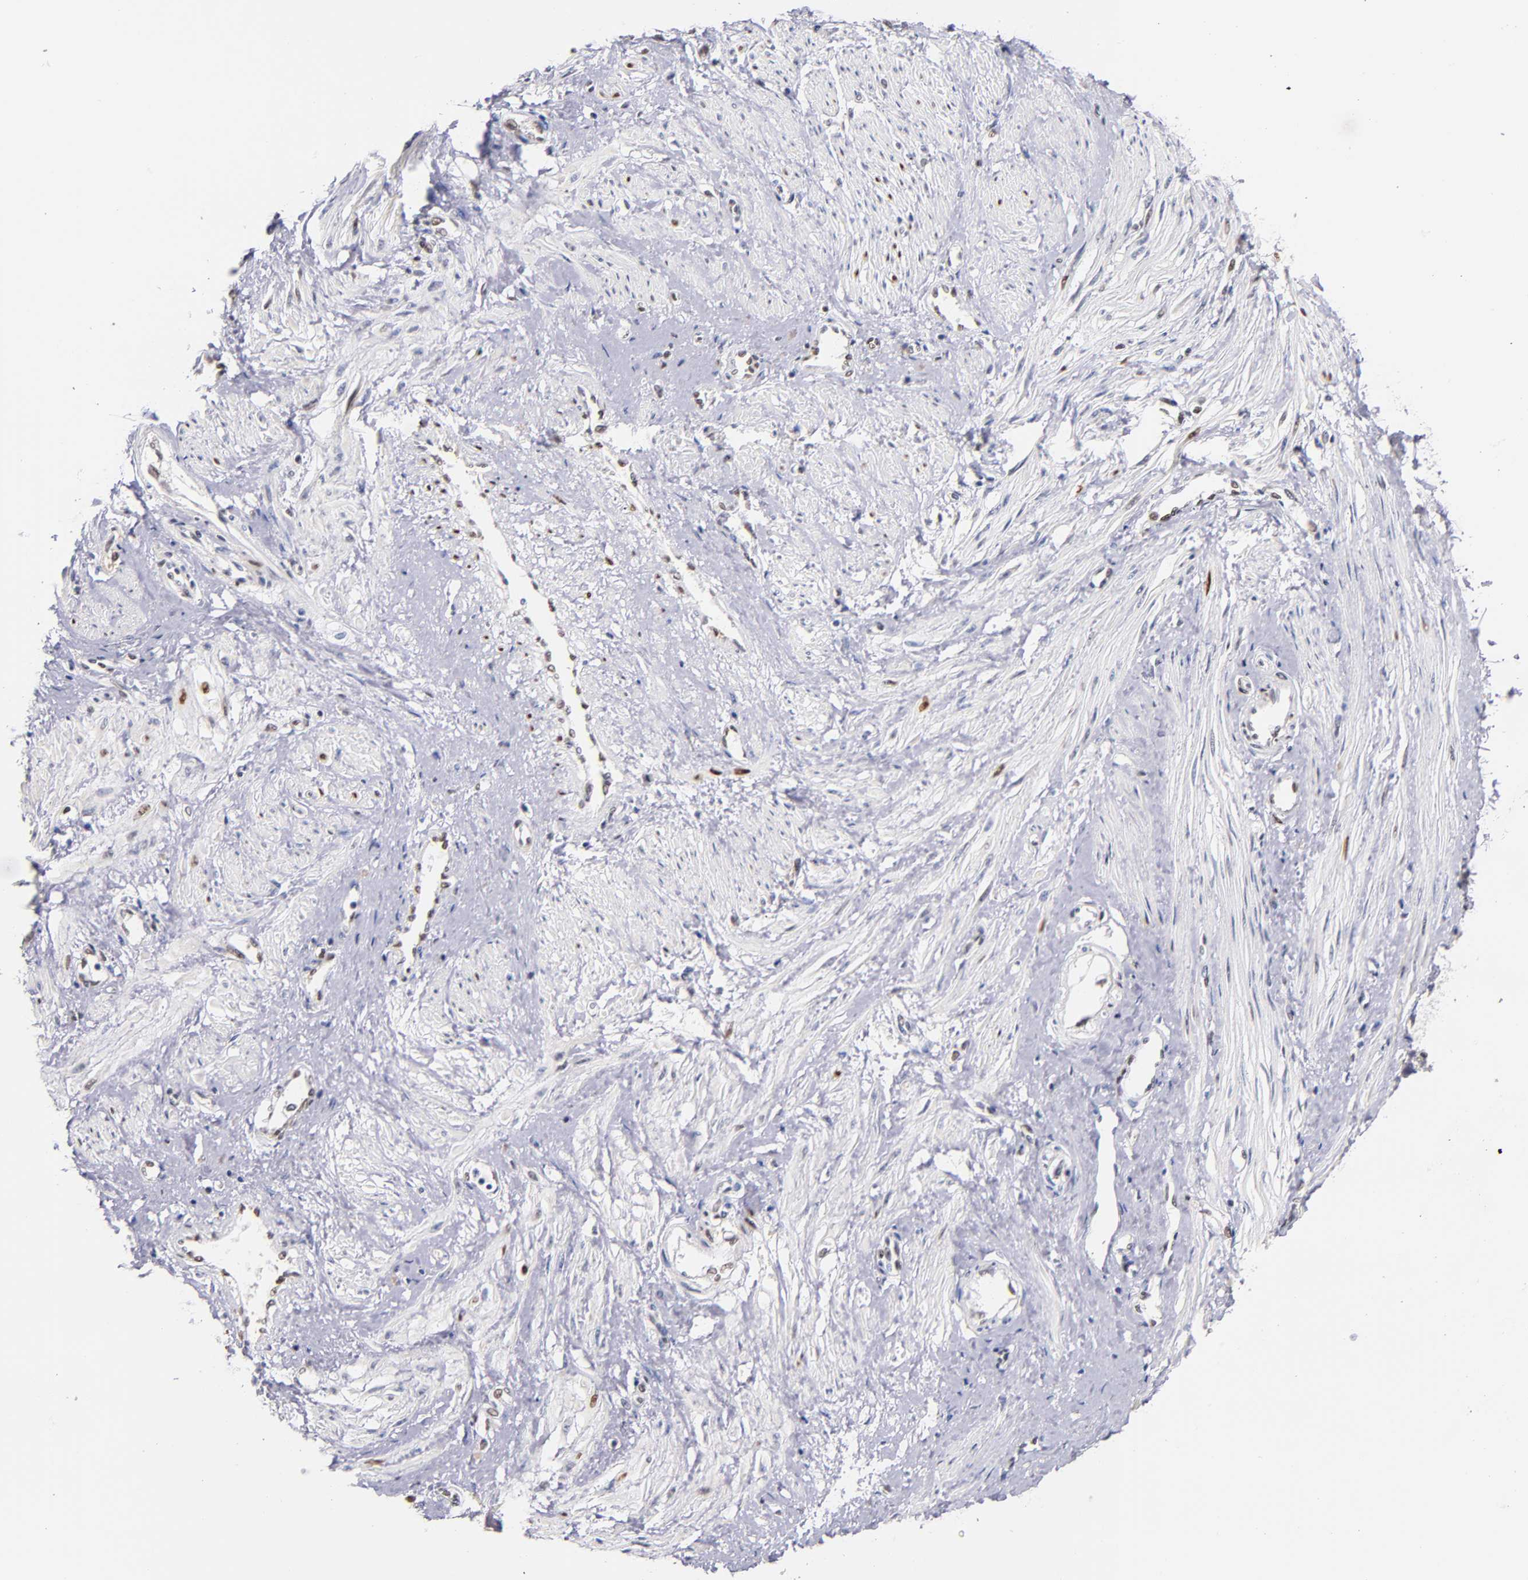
{"staining": {"intensity": "moderate", "quantity": ">75%", "location": "nuclear"}, "tissue": "smooth muscle", "cell_type": "Smooth muscle cells", "image_type": "normal", "snomed": [{"axis": "morphology", "description": "Normal tissue, NOS"}, {"axis": "topography", "description": "Smooth muscle"}, {"axis": "topography", "description": "Uterus"}], "caption": "Immunohistochemistry (IHC) (DAB) staining of benign human smooth muscle exhibits moderate nuclear protein staining in approximately >75% of smooth muscle cells.", "gene": "SRF", "patient": {"sex": "female", "age": 39}}